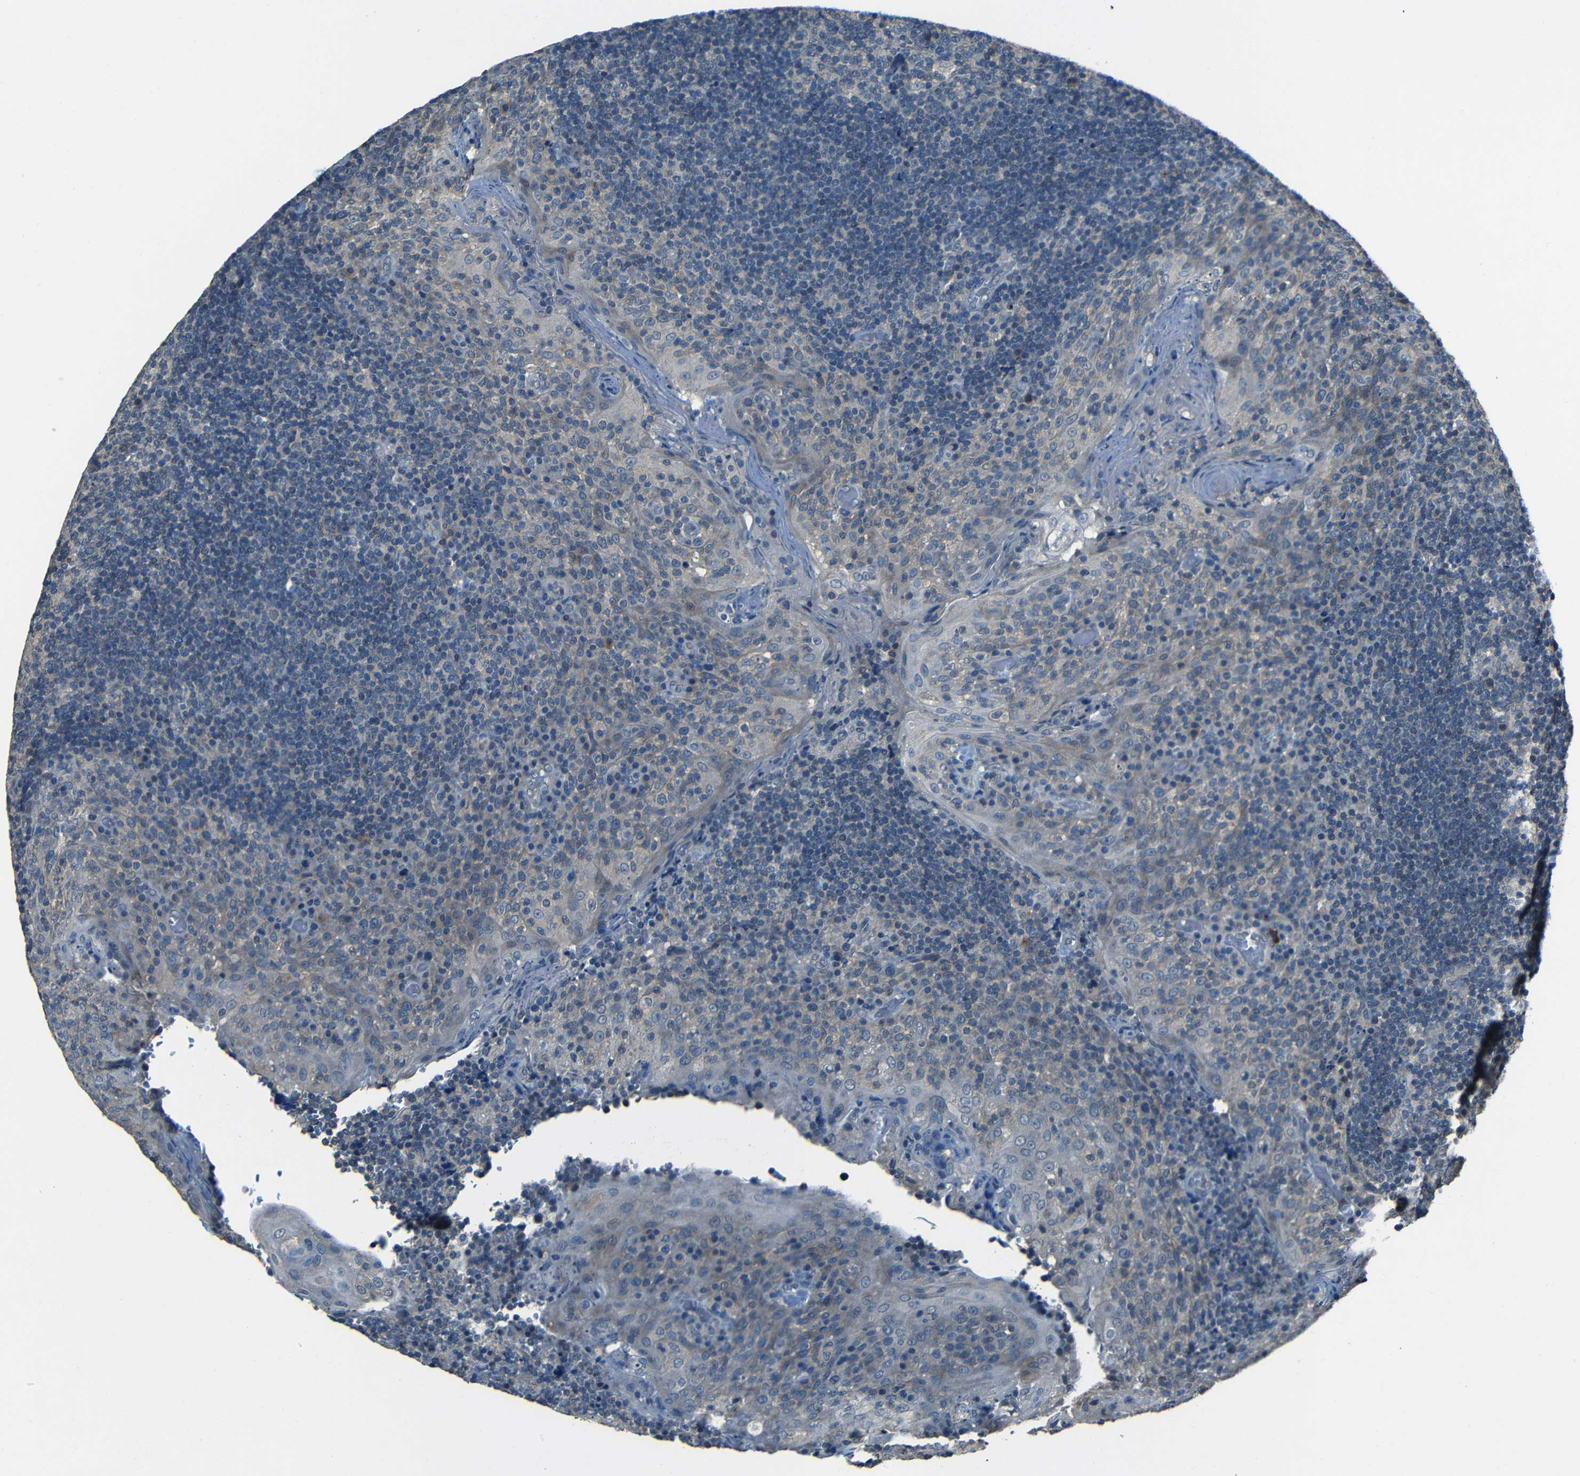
{"staining": {"intensity": "negative", "quantity": "none", "location": "none"}, "tissue": "tonsil", "cell_type": "Germinal center cells", "image_type": "normal", "snomed": [{"axis": "morphology", "description": "Normal tissue, NOS"}, {"axis": "topography", "description": "Tonsil"}], "caption": "DAB (3,3'-diaminobenzidine) immunohistochemical staining of normal human tonsil demonstrates no significant staining in germinal center cells.", "gene": "SLA", "patient": {"sex": "male", "age": 17}}